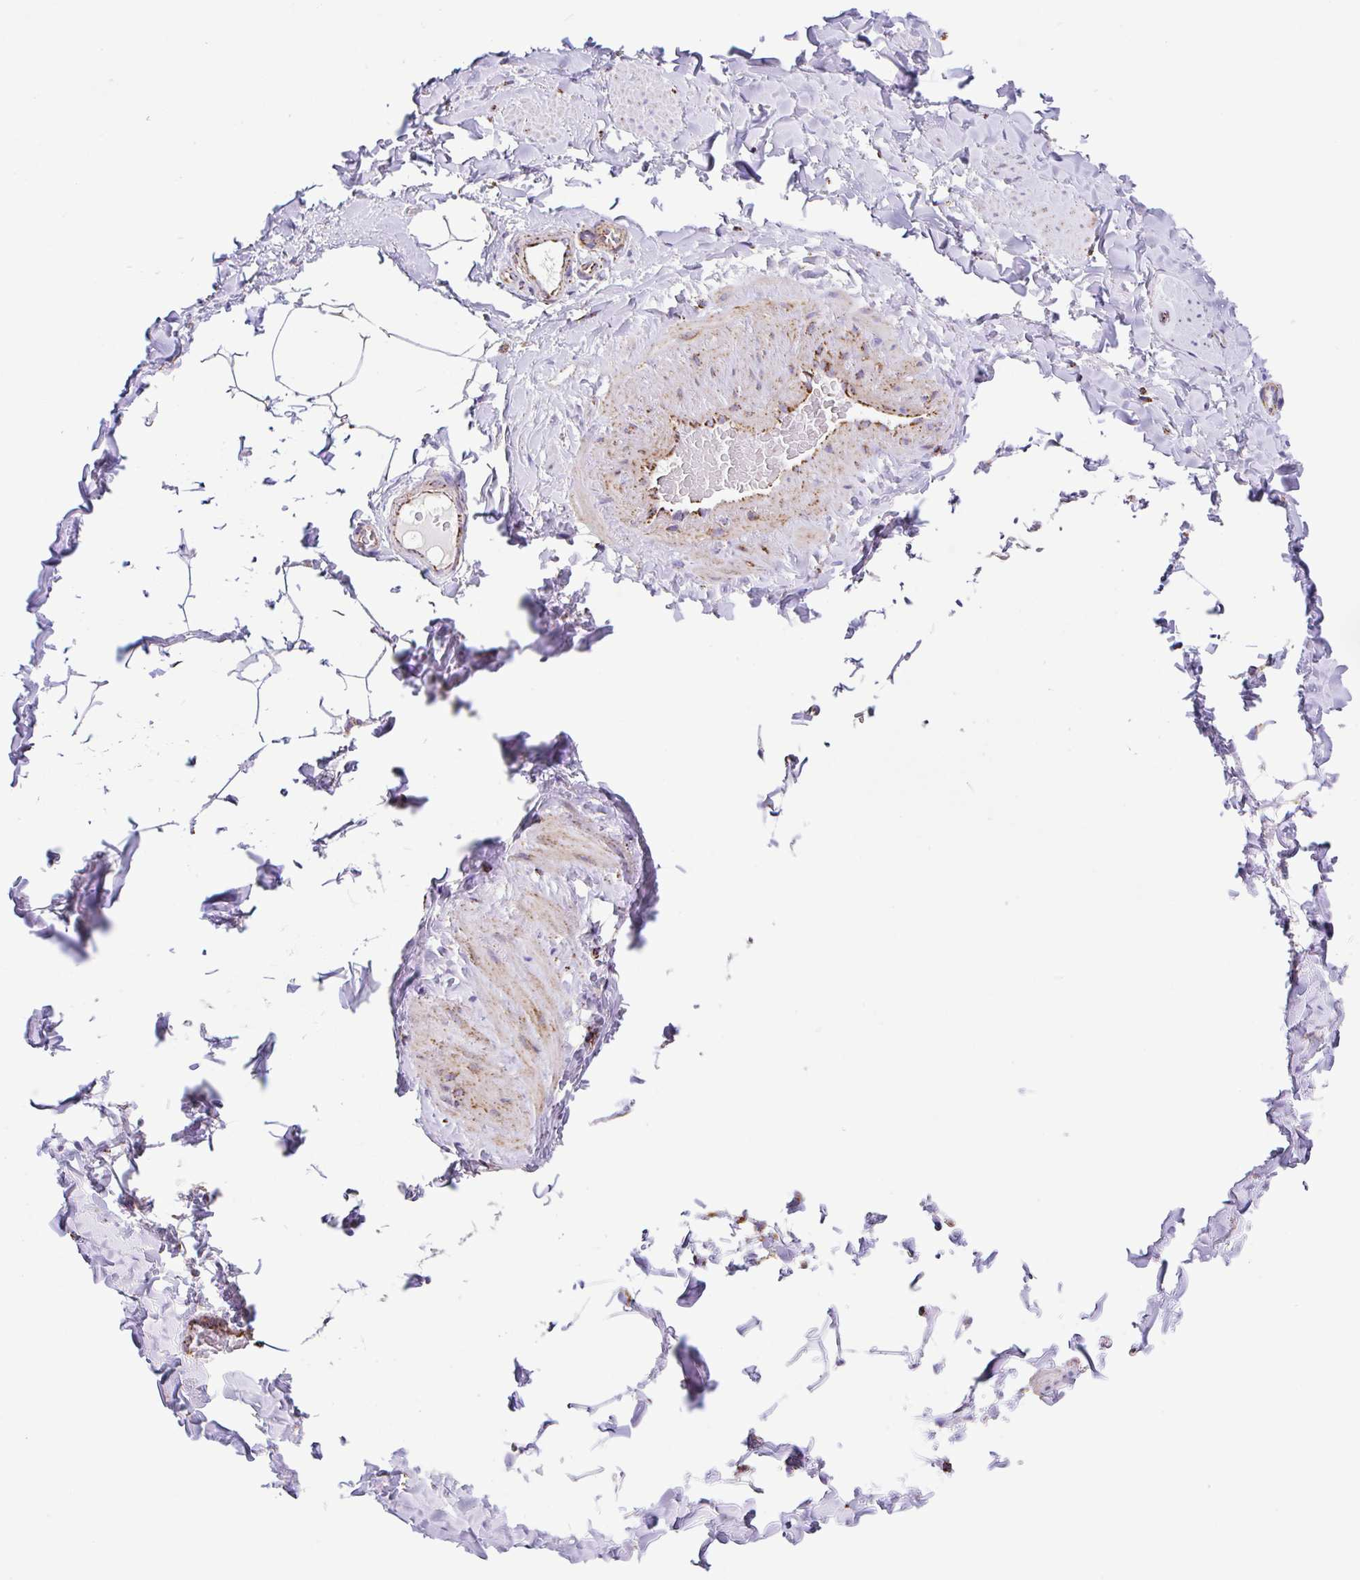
{"staining": {"intensity": "negative", "quantity": "none", "location": "none"}, "tissue": "adipose tissue", "cell_type": "Adipocytes", "image_type": "normal", "snomed": [{"axis": "morphology", "description": "Normal tissue, NOS"}, {"axis": "topography", "description": "Vascular tissue"}, {"axis": "topography", "description": "Peripheral nerve tissue"}], "caption": "DAB (3,3'-diaminobenzidine) immunohistochemical staining of normal adipose tissue demonstrates no significant positivity in adipocytes.", "gene": "ANKRD33B", "patient": {"sex": "male", "age": 41}}